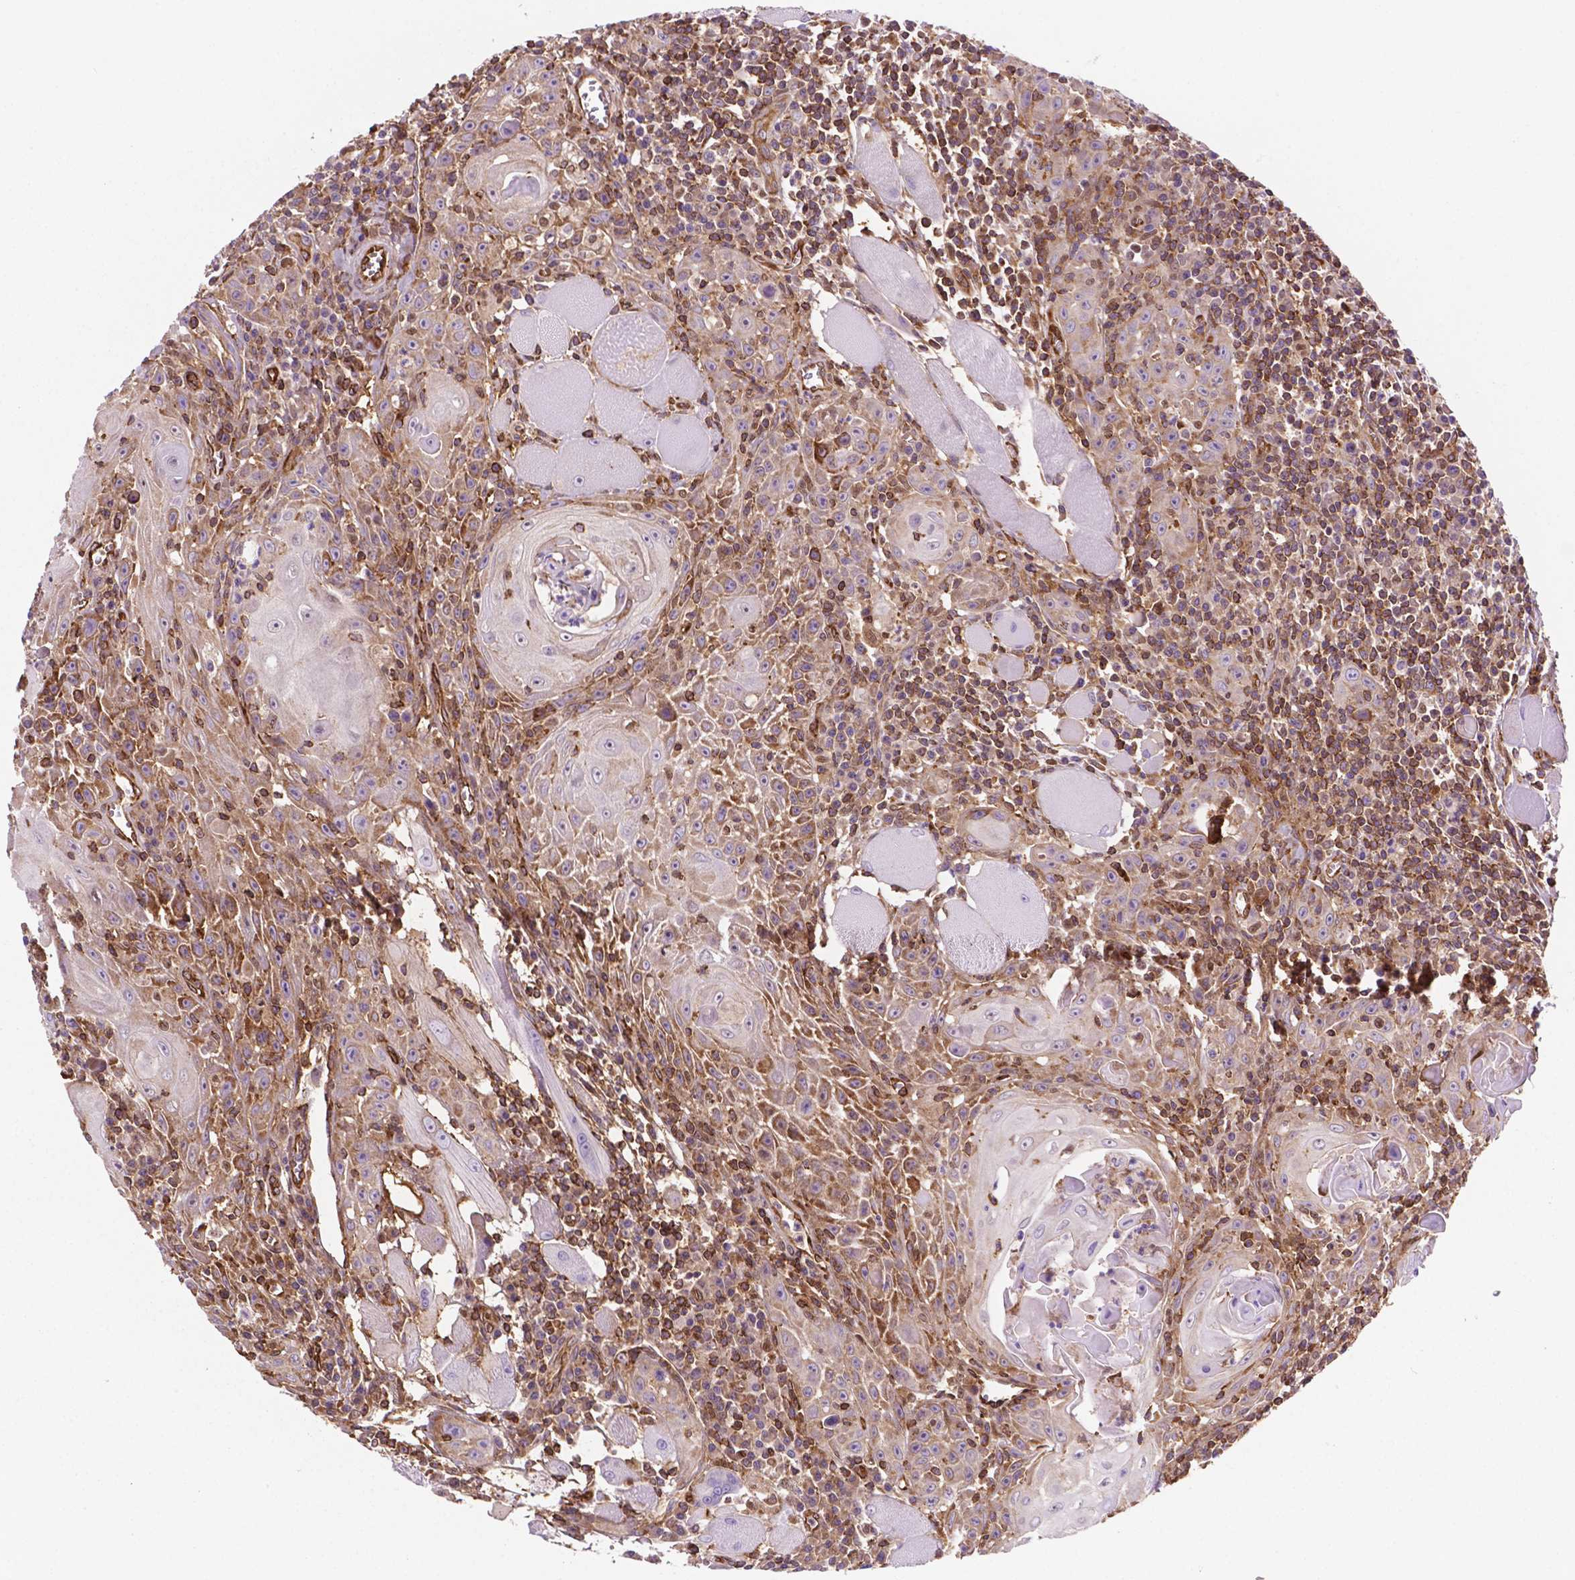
{"staining": {"intensity": "moderate", "quantity": ">75%", "location": "cytoplasmic/membranous,nuclear"}, "tissue": "head and neck cancer", "cell_type": "Tumor cells", "image_type": "cancer", "snomed": [{"axis": "morphology", "description": "Squamous cell carcinoma, NOS"}, {"axis": "topography", "description": "Head-Neck"}], "caption": "Immunohistochemical staining of head and neck squamous cell carcinoma shows medium levels of moderate cytoplasmic/membranous and nuclear protein positivity in about >75% of tumor cells.", "gene": "DCN", "patient": {"sex": "male", "age": 52}}